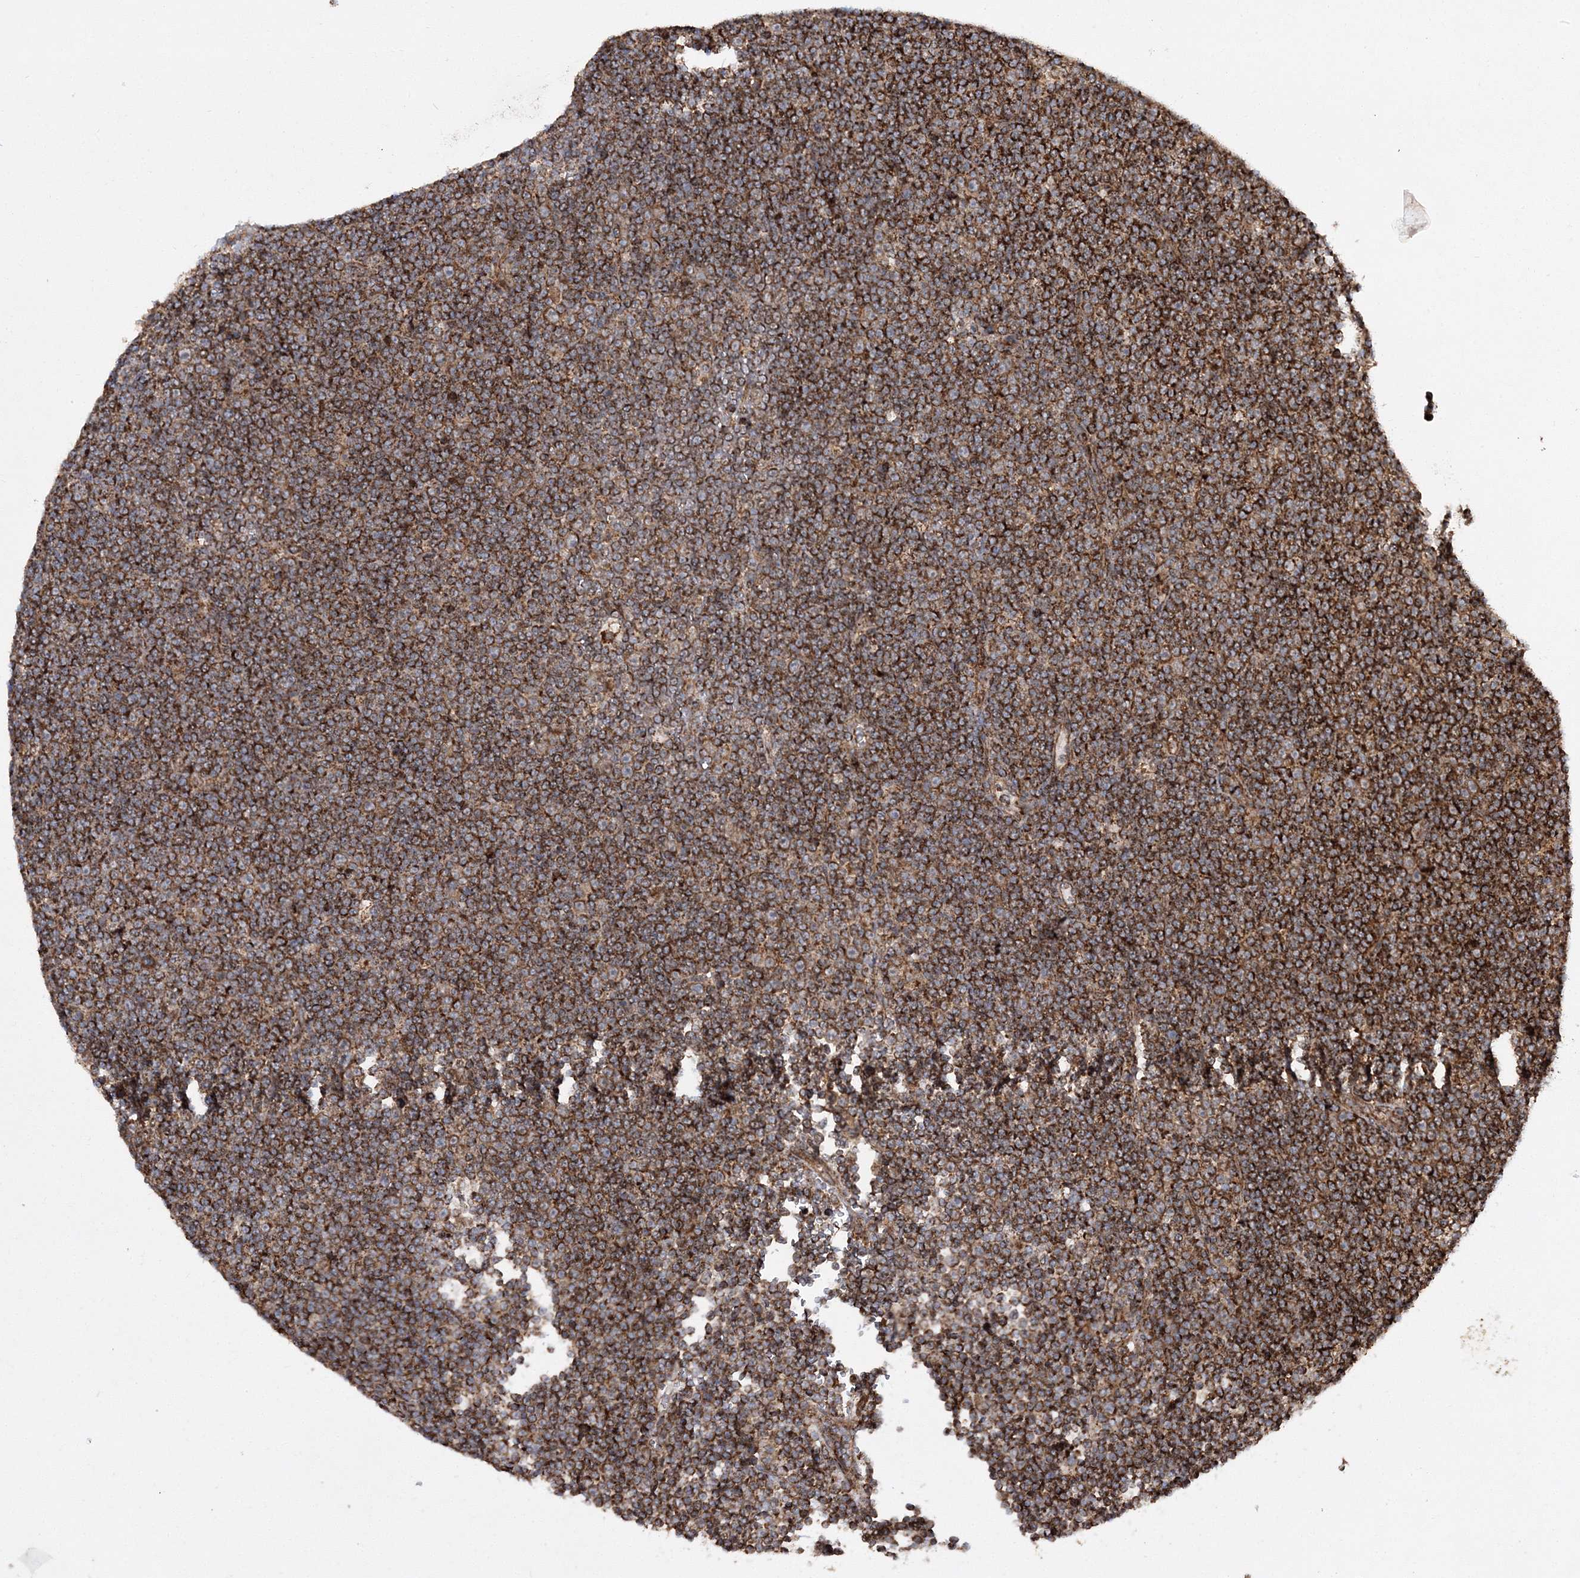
{"staining": {"intensity": "strong", "quantity": ">75%", "location": "cytoplasmic/membranous"}, "tissue": "lymphoma", "cell_type": "Tumor cells", "image_type": "cancer", "snomed": [{"axis": "morphology", "description": "Malignant lymphoma, non-Hodgkin's type, Low grade"}, {"axis": "topography", "description": "Lymph node"}], "caption": "A high-resolution image shows immunohistochemistry staining of lymphoma, which displays strong cytoplasmic/membranous positivity in approximately >75% of tumor cells. Using DAB (3,3'-diaminobenzidine) (brown) and hematoxylin (blue) stains, captured at high magnification using brightfield microscopy.", "gene": "SCRN3", "patient": {"sex": "female", "age": 67}}